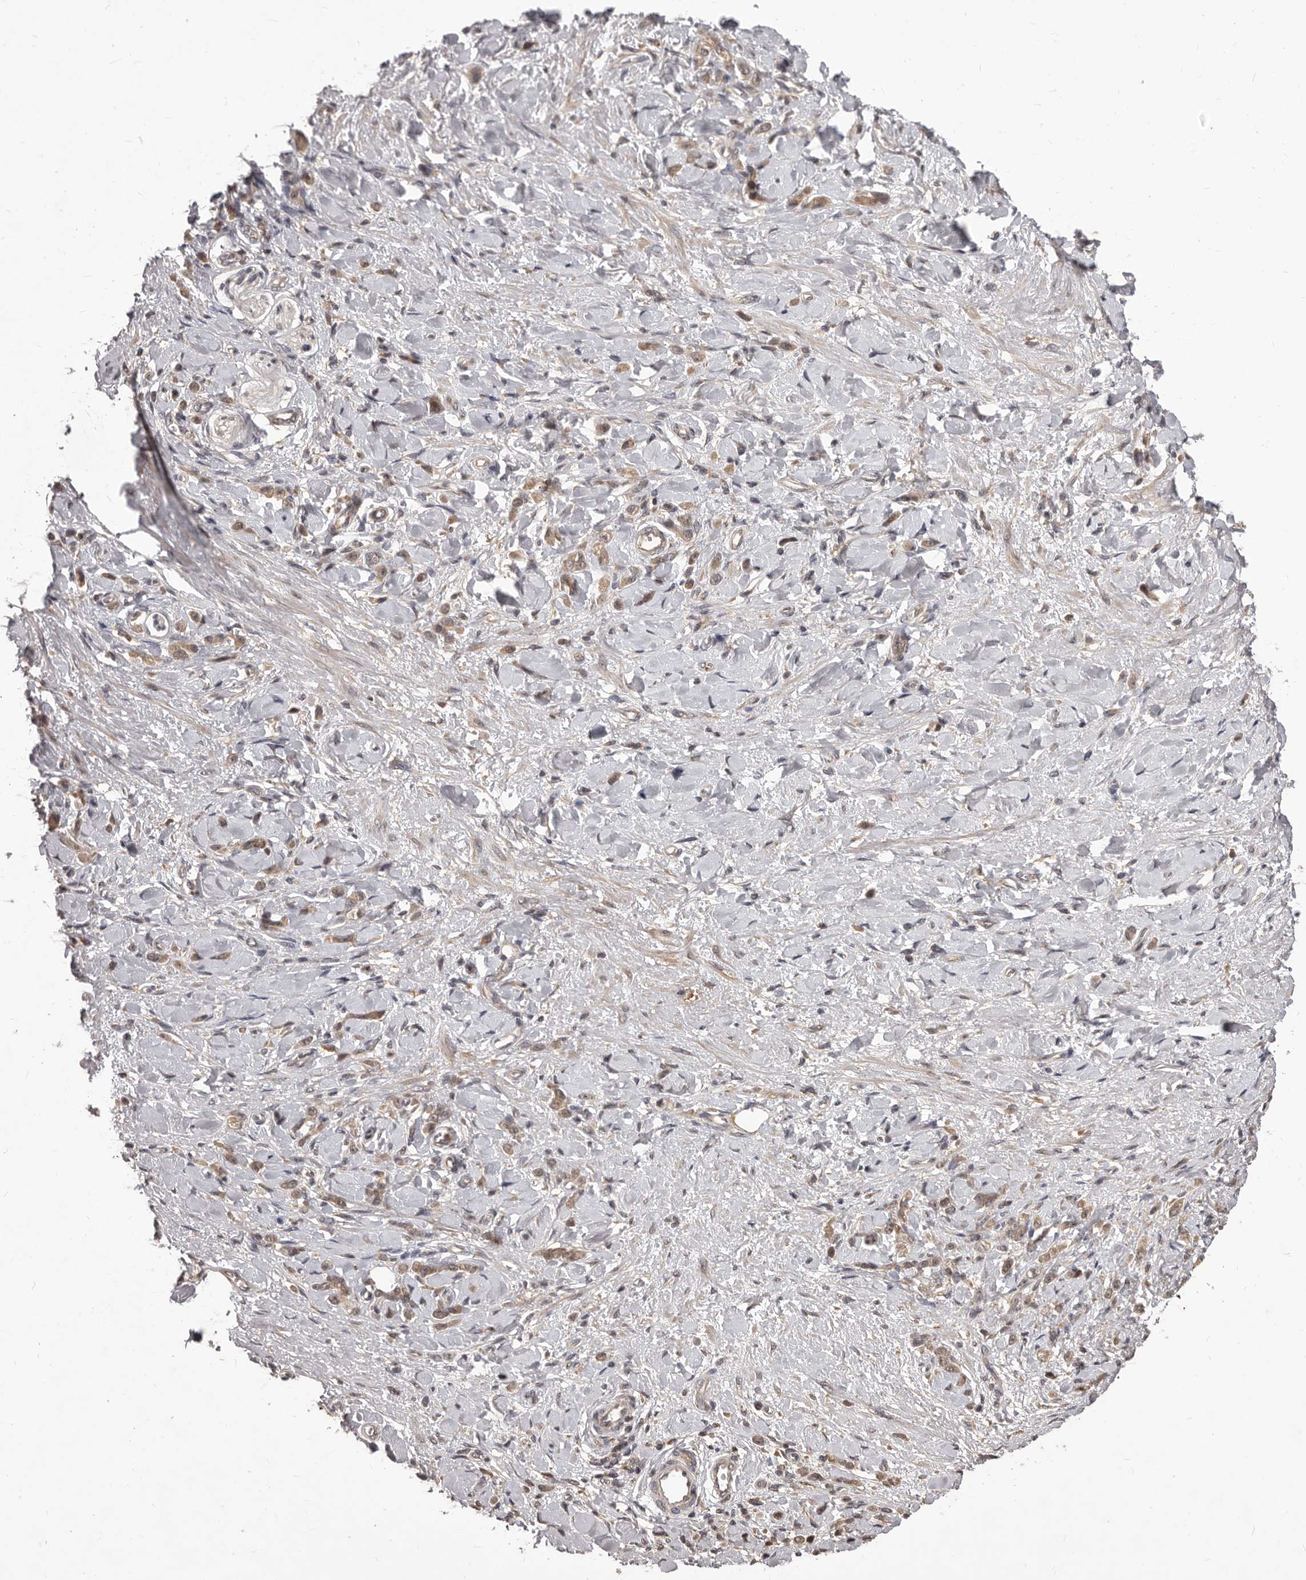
{"staining": {"intensity": "weak", "quantity": ">75%", "location": "cytoplasmic/membranous,nuclear"}, "tissue": "stomach cancer", "cell_type": "Tumor cells", "image_type": "cancer", "snomed": [{"axis": "morphology", "description": "Normal tissue, NOS"}, {"axis": "morphology", "description": "Adenocarcinoma, NOS"}, {"axis": "topography", "description": "Stomach"}], "caption": "High-magnification brightfield microscopy of stomach cancer (adenocarcinoma) stained with DAB (3,3'-diaminobenzidine) (brown) and counterstained with hematoxylin (blue). tumor cells exhibit weak cytoplasmic/membranous and nuclear staining is seen in approximately>75% of cells.", "gene": "RNF187", "patient": {"sex": "male", "age": 82}}